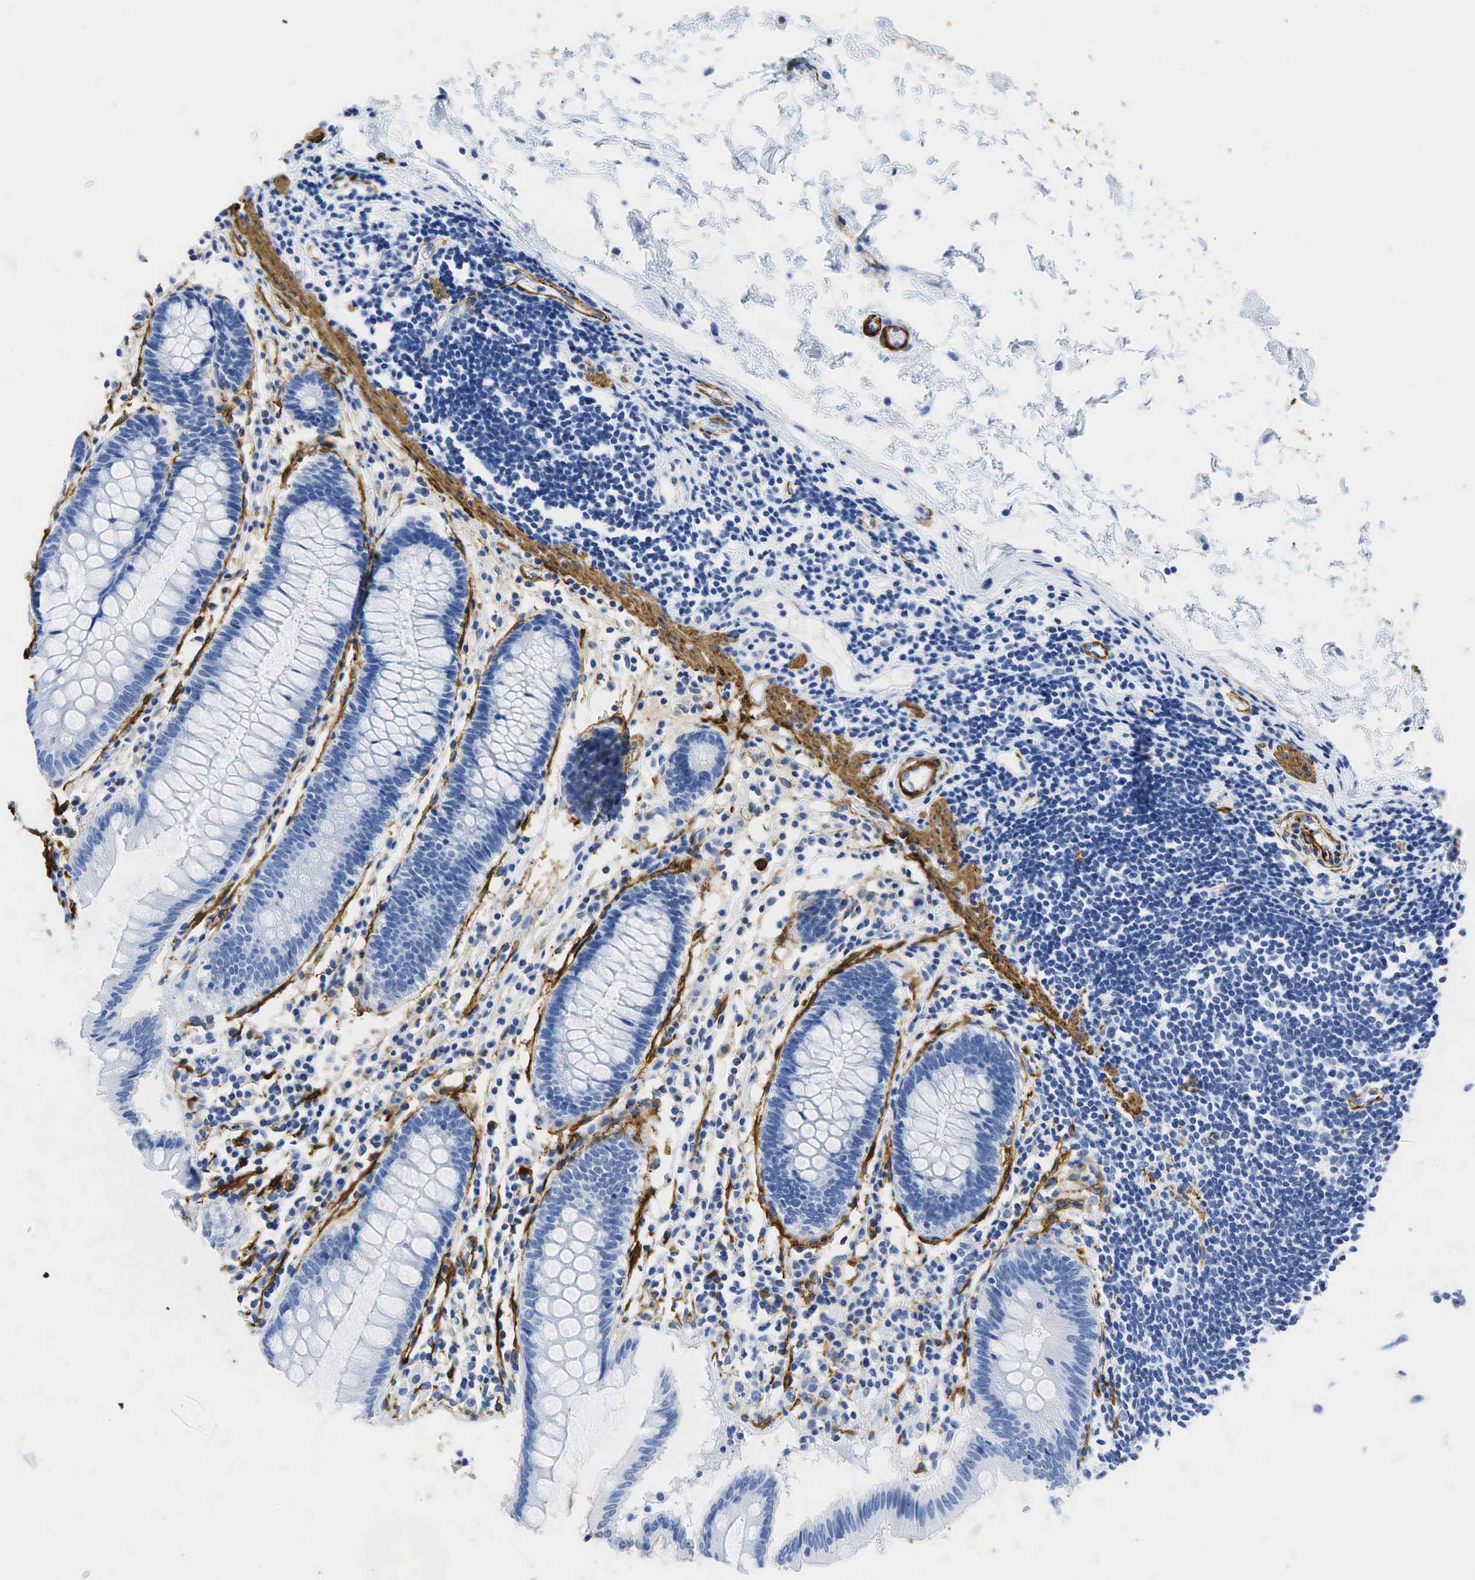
{"staining": {"intensity": "negative", "quantity": "none", "location": "none"}, "tissue": "colon", "cell_type": "Endothelial cells", "image_type": "normal", "snomed": [{"axis": "morphology", "description": "Normal tissue, NOS"}, {"axis": "topography", "description": "Colon"}], "caption": "Immunohistochemistry (IHC) photomicrograph of unremarkable colon stained for a protein (brown), which exhibits no expression in endothelial cells. (IHC, brightfield microscopy, high magnification).", "gene": "ACTA1", "patient": {"sex": "female", "age": 55}}